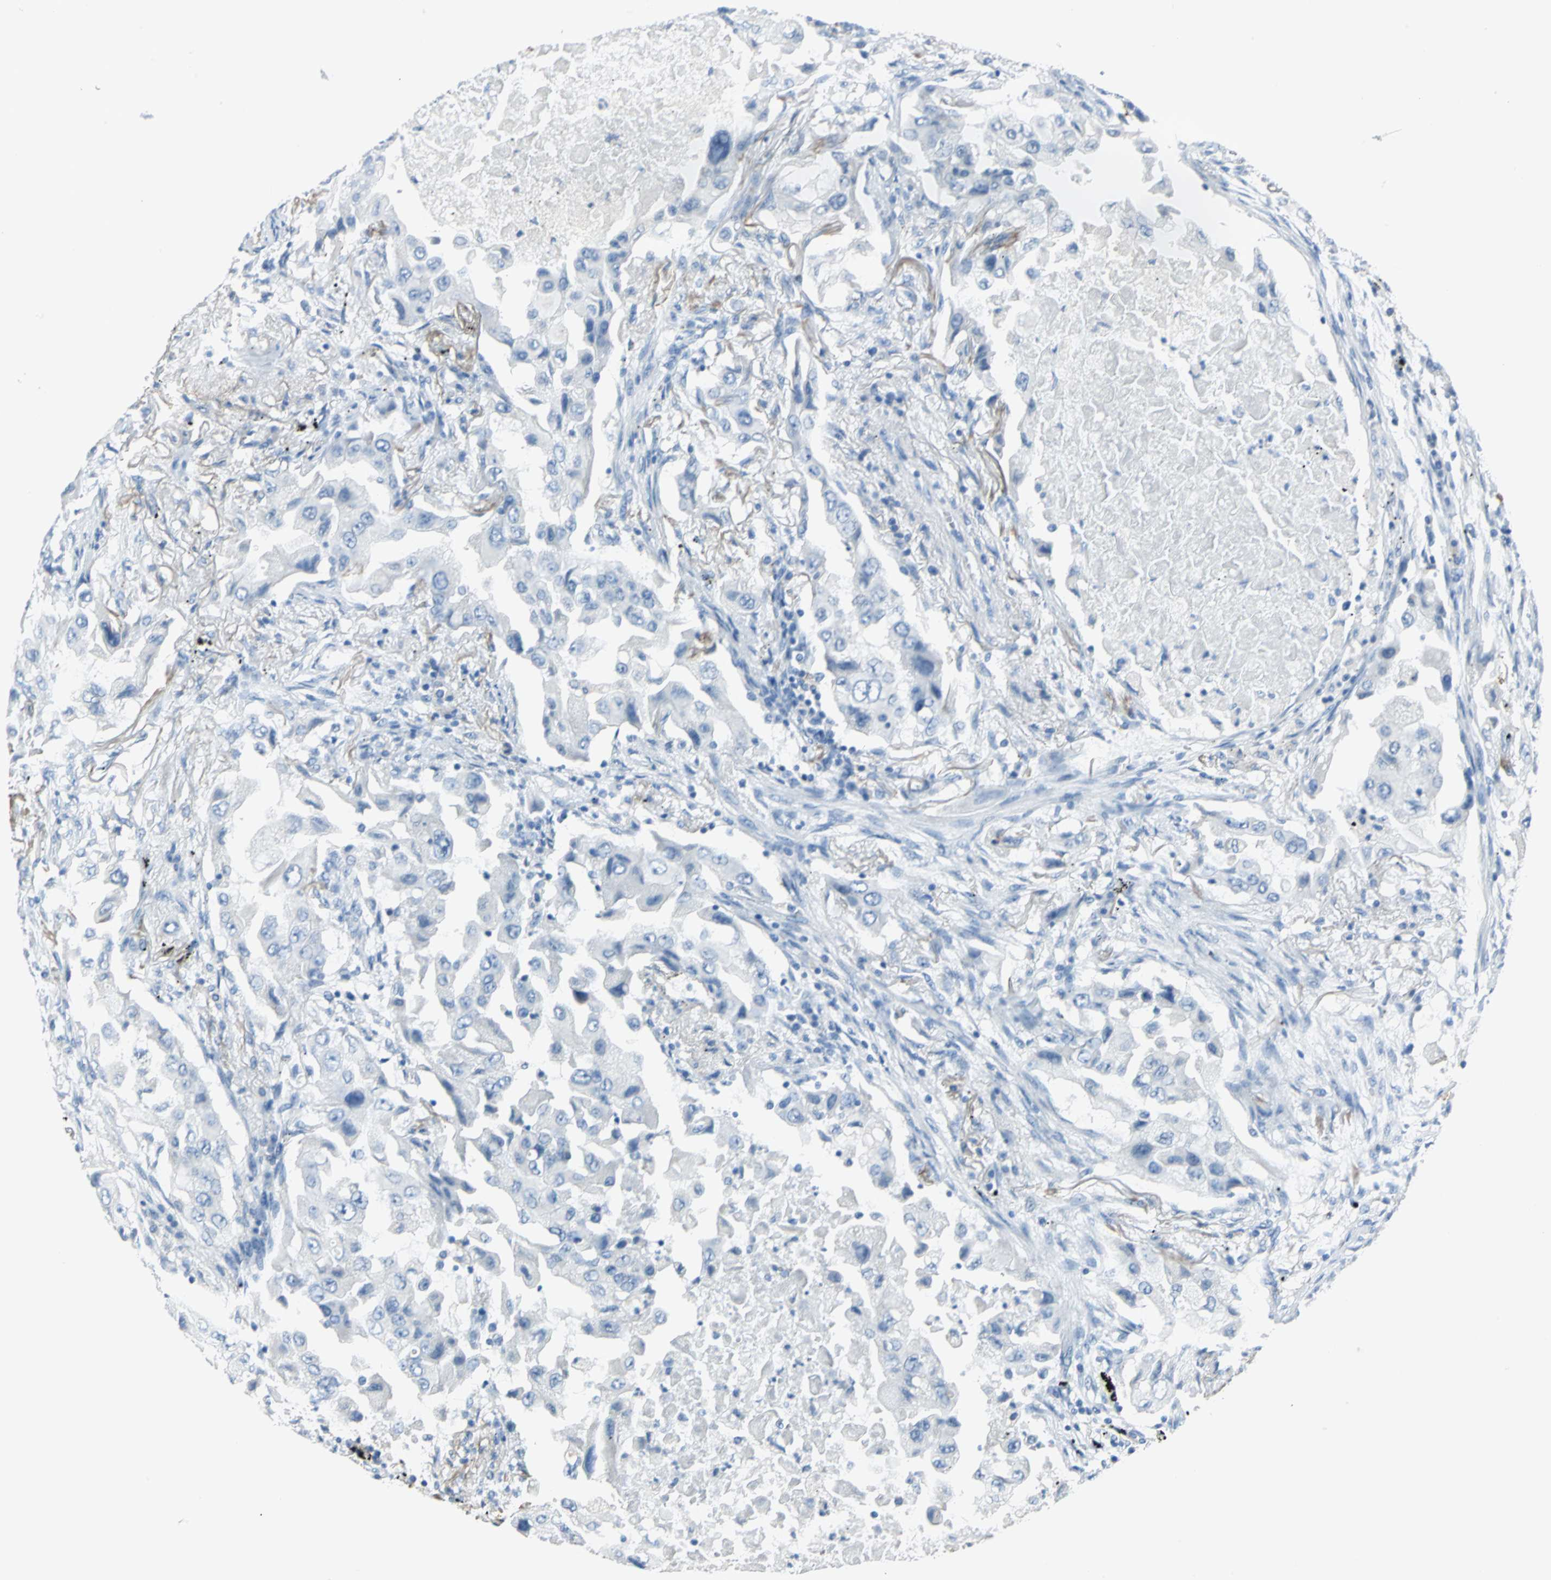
{"staining": {"intensity": "negative", "quantity": "none", "location": "none"}, "tissue": "lung cancer", "cell_type": "Tumor cells", "image_type": "cancer", "snomed": [{"axis": "morphology", "description": "Adenocarcinoma, NOS"}, {"axis": "topography", "description": "Lung"}], "caption": "This histopathology image is of lung adenocarcinoma stained with IHC to label a protein in brown with the nuclei are counter-stained blue. There is no positivity in tumor cells. (DAB (3,3'-diaminobenzidine) immunohistochemistry (IHC), high magnification).", "gene": "PKLR", "patient": {"sex": "female", "age": 65}}